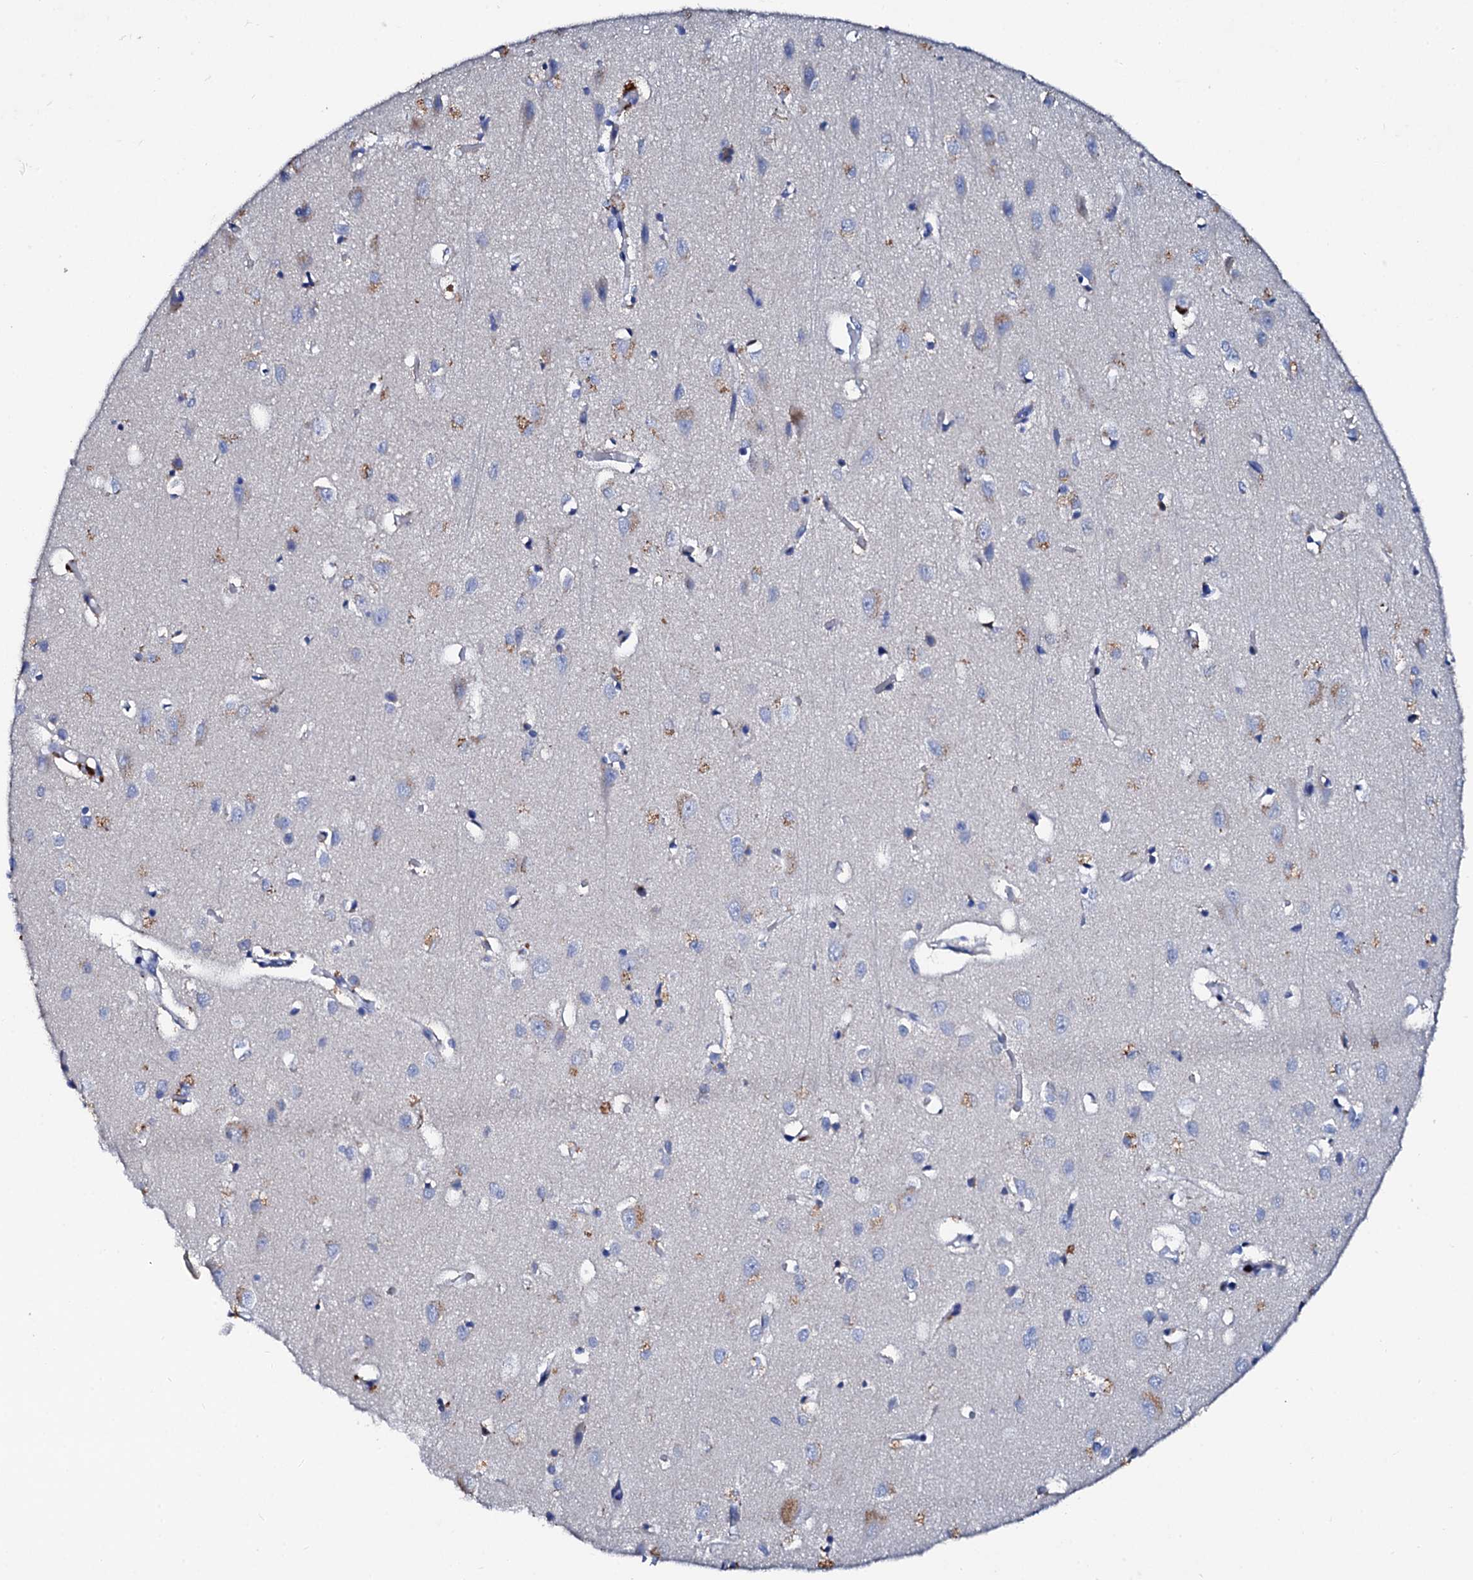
{"staining": {"intensity": "negative", "quantity": "none", "location": "none"}, "tissue": "cerebral cortex", "cell_type": "Endothelial cells", "image_type": "normal", "snomed": [{"axis": "morphology", "description": "Normal tissue, NOS"}, {"axis": "topography", "description": "Cerebral cortex"}], "caption": "Histopathology image shows no protein positivity in endothelial cells of normal cerebral cortex. (DAB (3,3'-diaminobenzidine) IHC visualized using brightfield microscopy, high magnification).", "gene": "GLB1L3", "patient": {"sex": "female", "age": 64}}